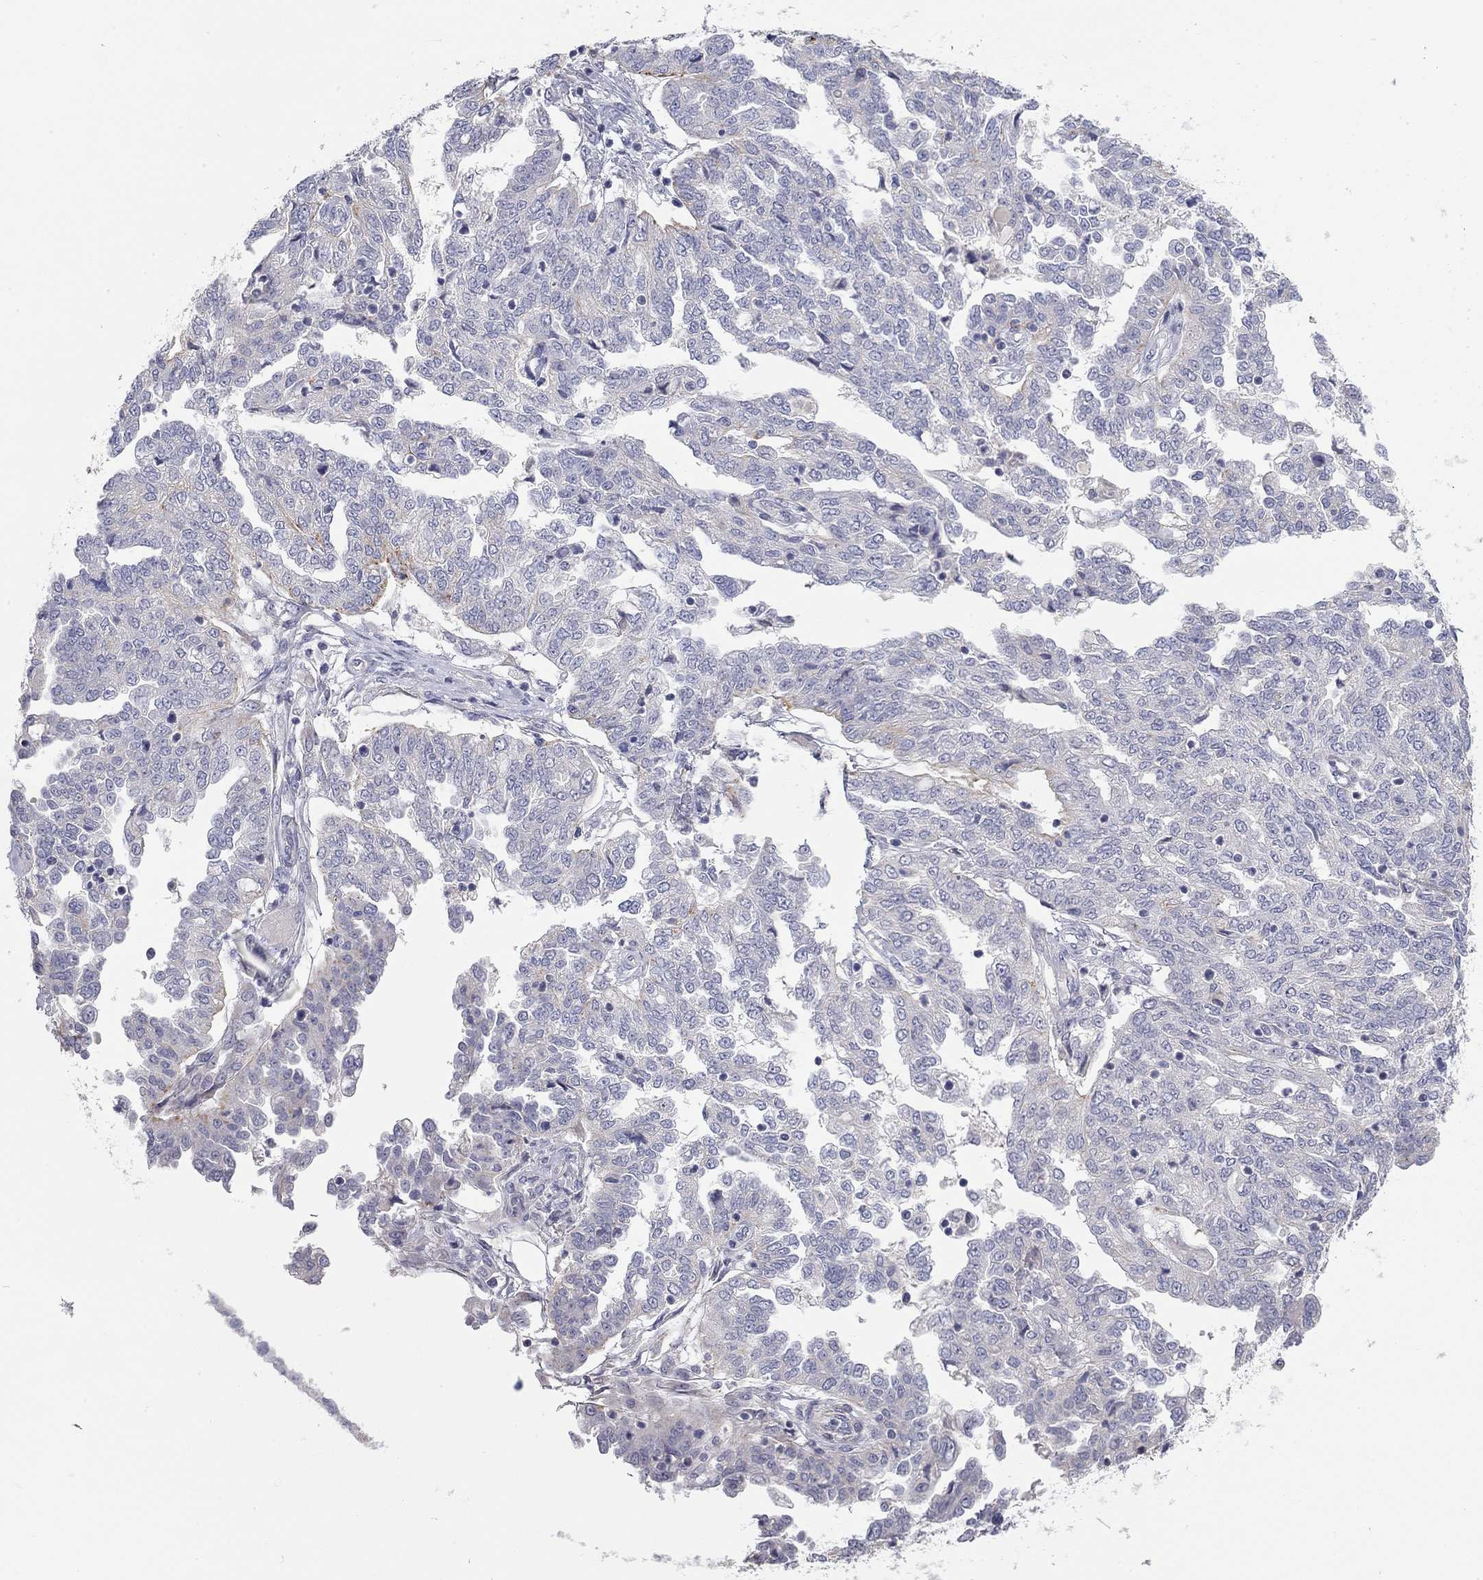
{"staining": {"intensity": "negative", "quantity": "none", "location": "none"}, "tissue": "ovarian cancer", "cell_type": "Tumor cells", "image_type": "cancer", "snomed": [{"axis": "morphology", "description": "Cystadenocarcinoma, serous, NOS"}, {"axis": "topography", "description": "Ovary"}], "caption": "This is an immunohistochemistry image of human ovarian serous cystadenocarcinoma. There is no positivity in tumor cells.", "gene": "PAPSS2", "patient": {"sex": "female", "age": 67}}